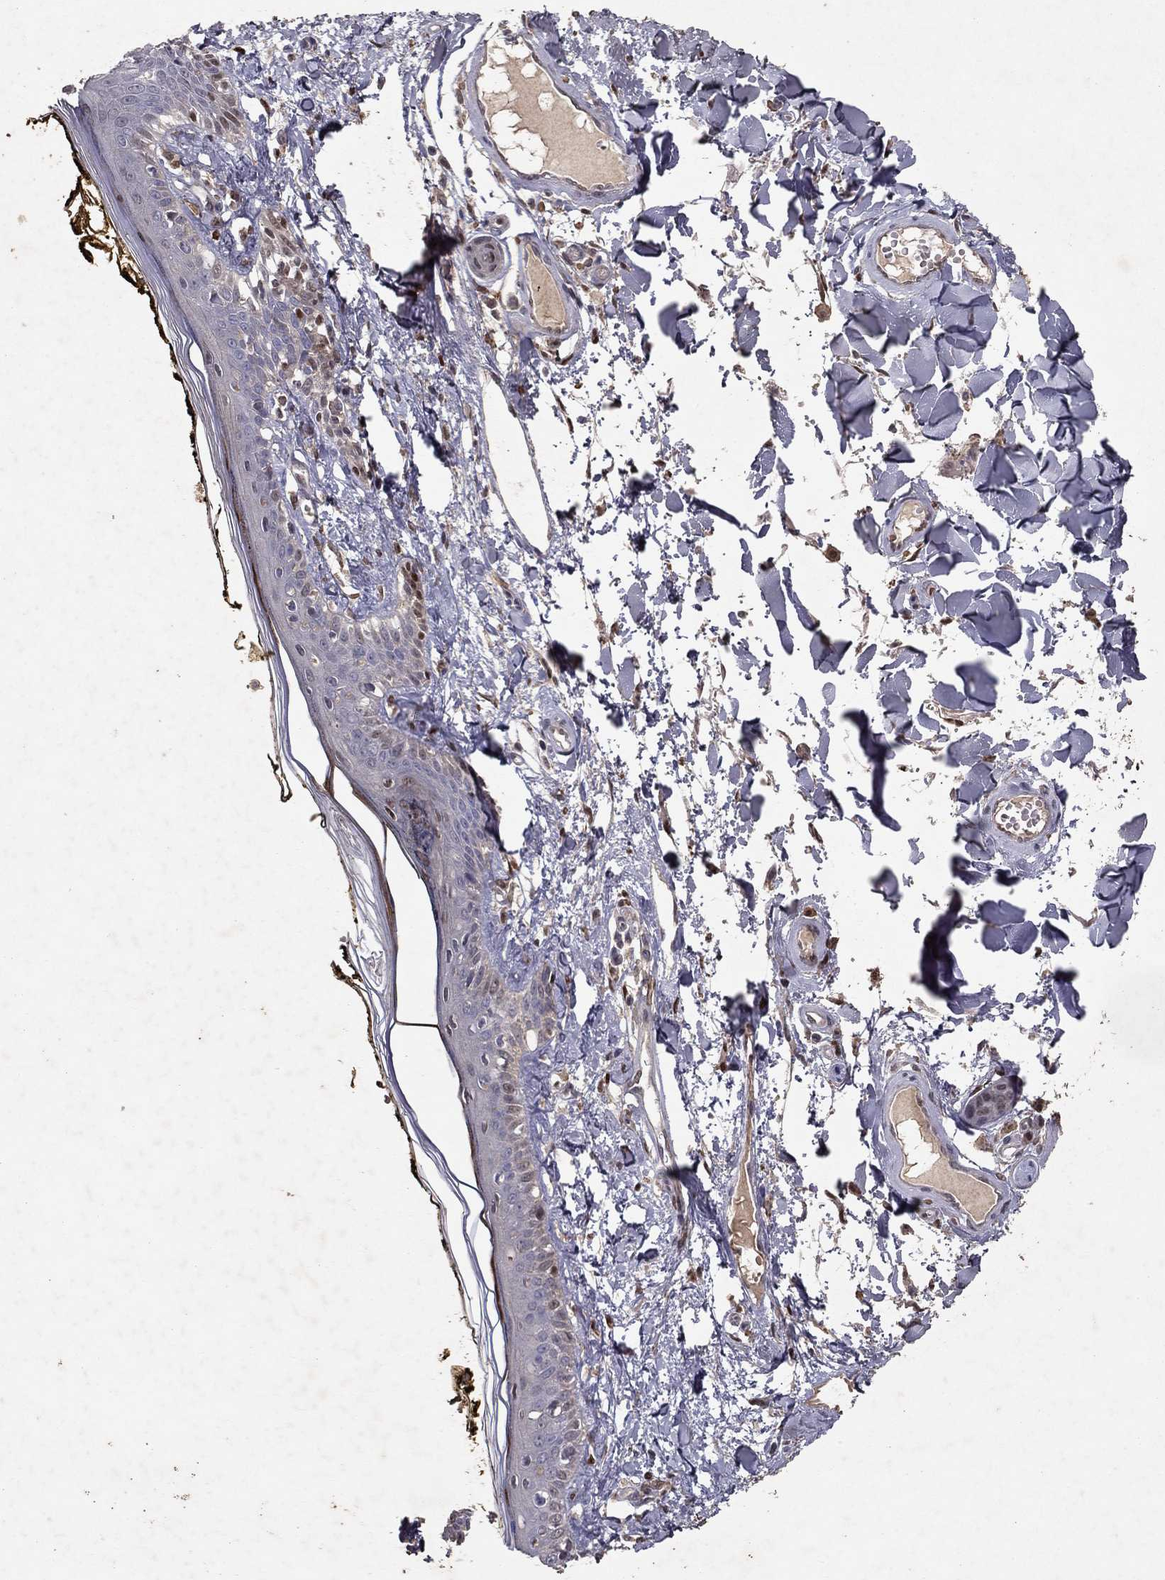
{"staining": {"intensity": "moderate", "quantity": "<25%", "location": "nuclear"}, "tissue": "skin", "cell_type": "Fibroblasts", "image_type": "normal", "snomed": [{"axis": "morphology", "description": "Normal tissue, NOS"}, {"axis": "topography", "description": "Skin"}], "caption": "This is a histology image of immunohistochemistry staining of normal skin, which shows moderate staining in the nuclear of fibroblasts.", "gene": "CRTC1", "patient": {"sex": "male", "age": 76}}